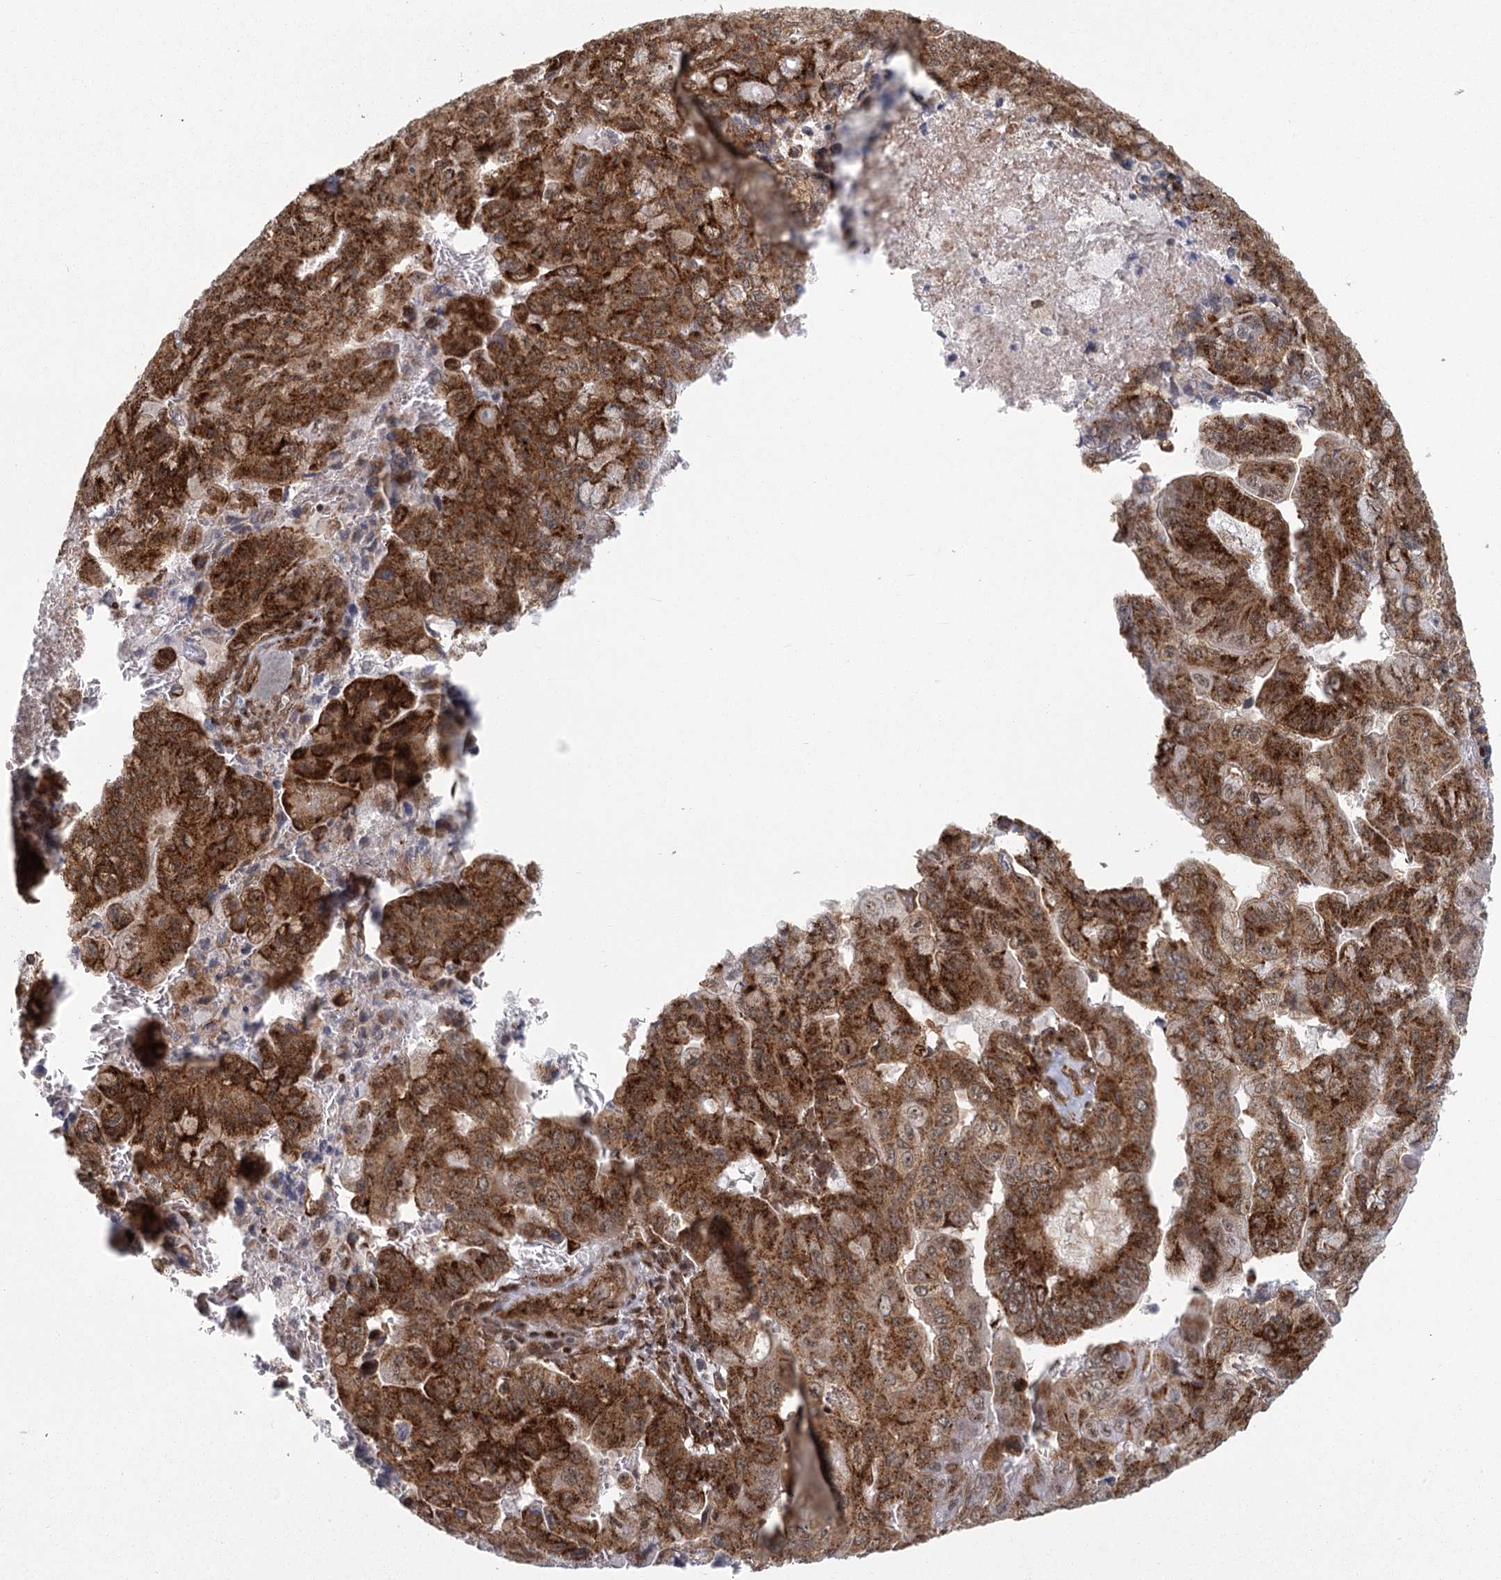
{"staining": {"intensity": "strong", "quantity": ">75%", "location": "cytoplasmic/membranous"}, "tissue": "pancreatic cancer", "cell_type": "Tumor cells", "image_type": "cancer", "snomed": [{"axis": "morphology", "description": "Adenocarcinoma, NOS"}, {"axis": "topography", "description": "Pancreas"}], "caption": "Immunohistochemical staining of human adenocarcinoma (pancreatic) displays strong cytoplasmic/membranous protein expression in approximately >75% of tumor cells.", "gene": "PARM1", "patient": {"sex": "male", "age": 51}}